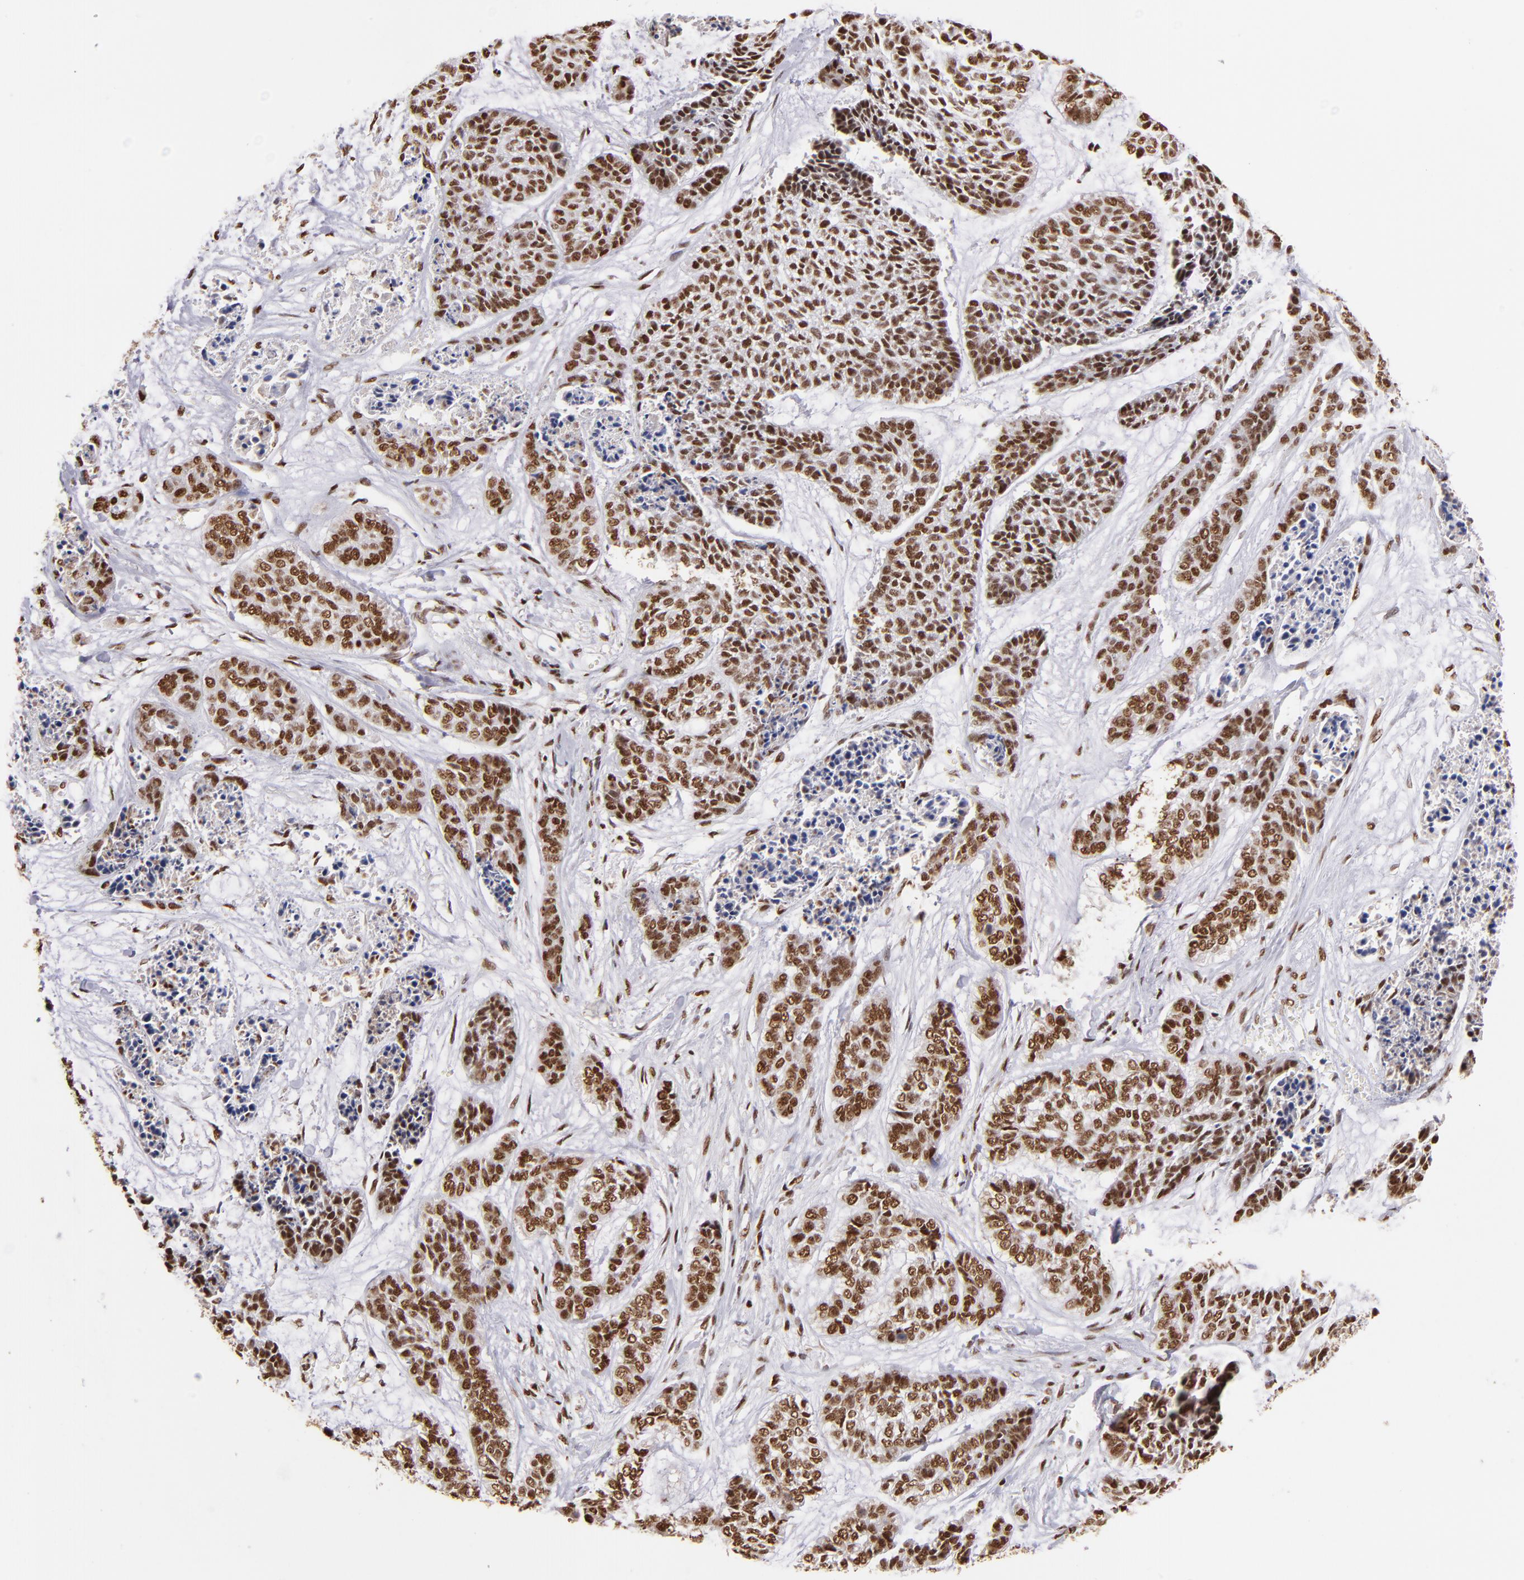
{"staining": {"intensity": "moderate", "quantity": ">75%", "location": "cytoplasmic/membranous,nuclear"}, "tissue": "skin cancer", "cell_type": "Tumor cells", "image_type": "cancer", "snomed": [{"axis": "morphology", "description": "Basal cell carcinoma"}, {"axis": "topography", "description": "Skin"}], "caption": "There is medium levels of moderate cytoplasmic/membranous and nuclear staining in tumor cells of skin cancer, as demonstrated by immunohistochemical staining (brown color).", "gene": "SP1", "patient": {"sex": "female", "age": 64}}